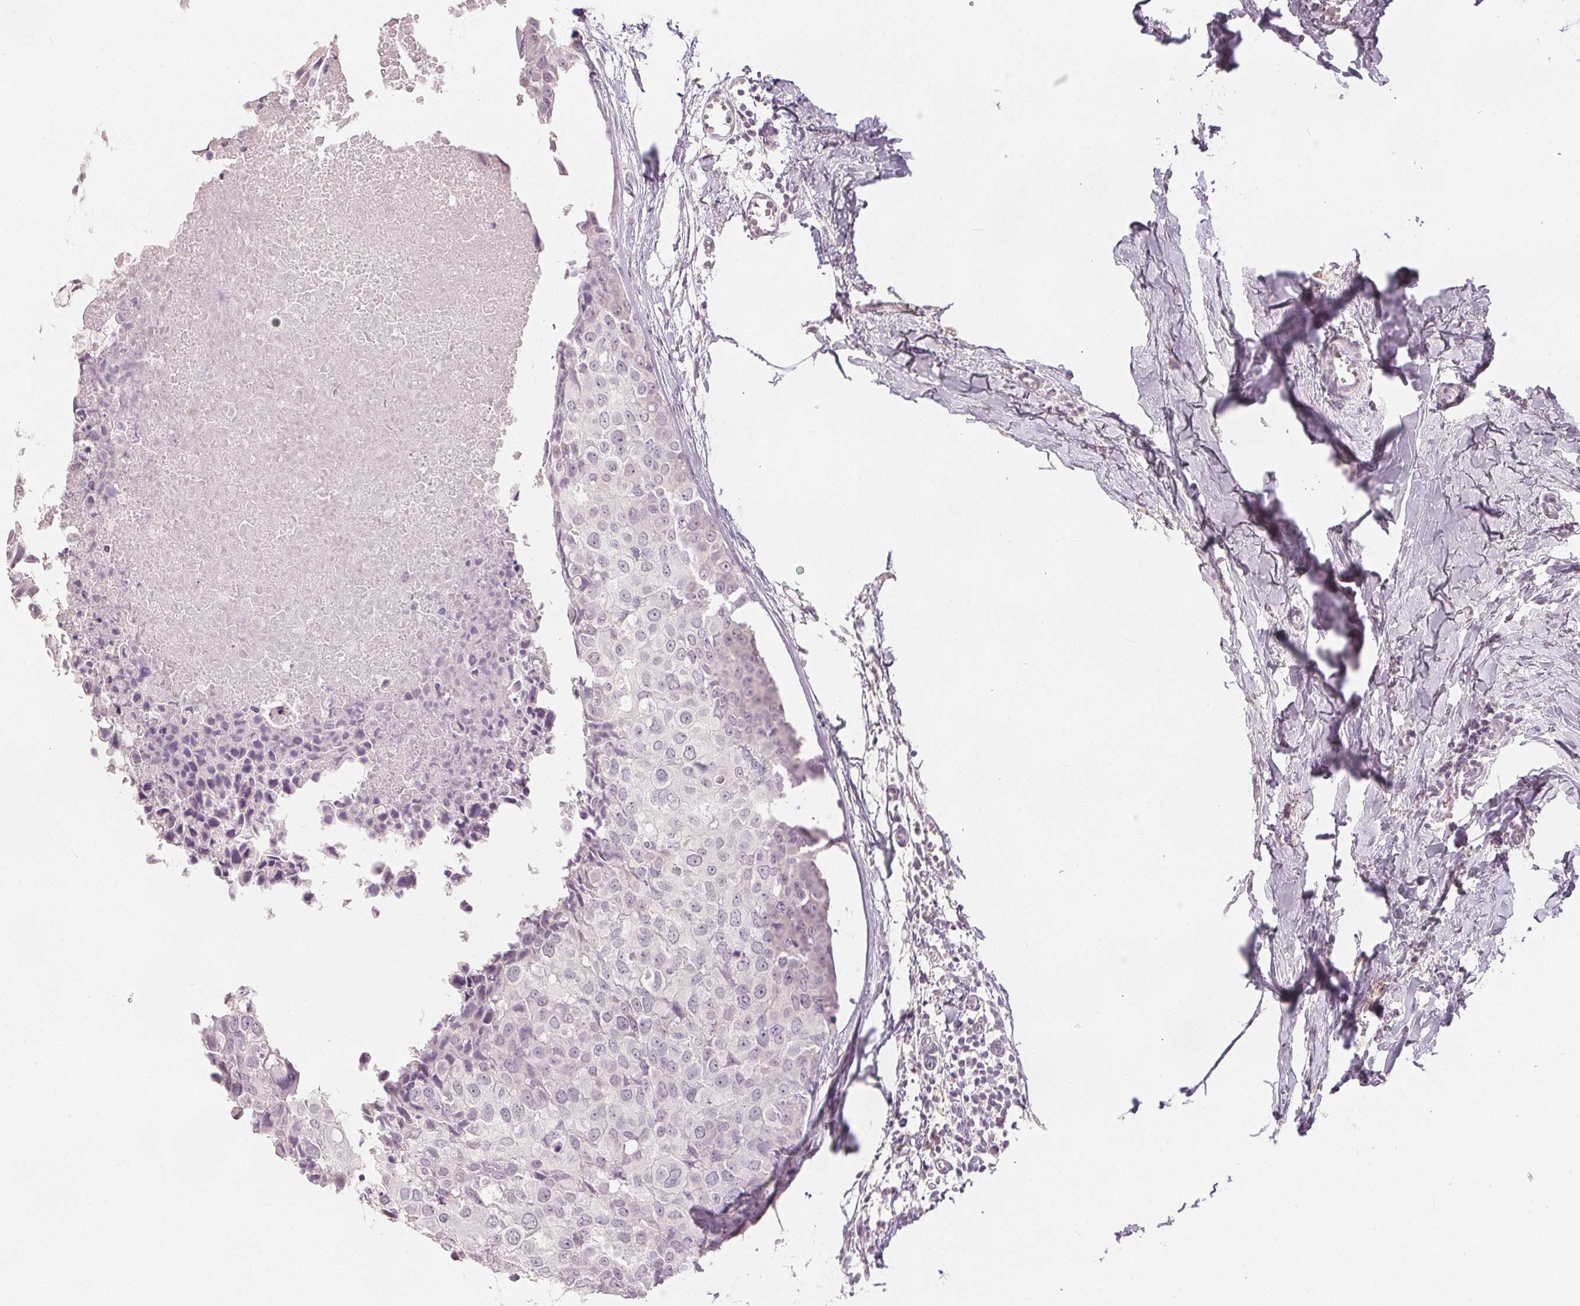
{"staining": {"intensity": "negative", "quantity": "none", "location": "none"}, "tissue": "breast cancer", "cell_type": "Tumor cells", "image_type": "cancer", "snomed": [{"axis": "morphology", "description": "Duct carcinoma"}, {"axis": "topography", "description": "Breast"}], "caption": "Tumor cells are negative for protein expression in human infiltrating ductal carcinoma (breast). (Immunohistochemistry (ihc), brightfield microscopy, high magnification).", "gene": "SLC27A5", "patient": {"sex": "female", "age": 38}}